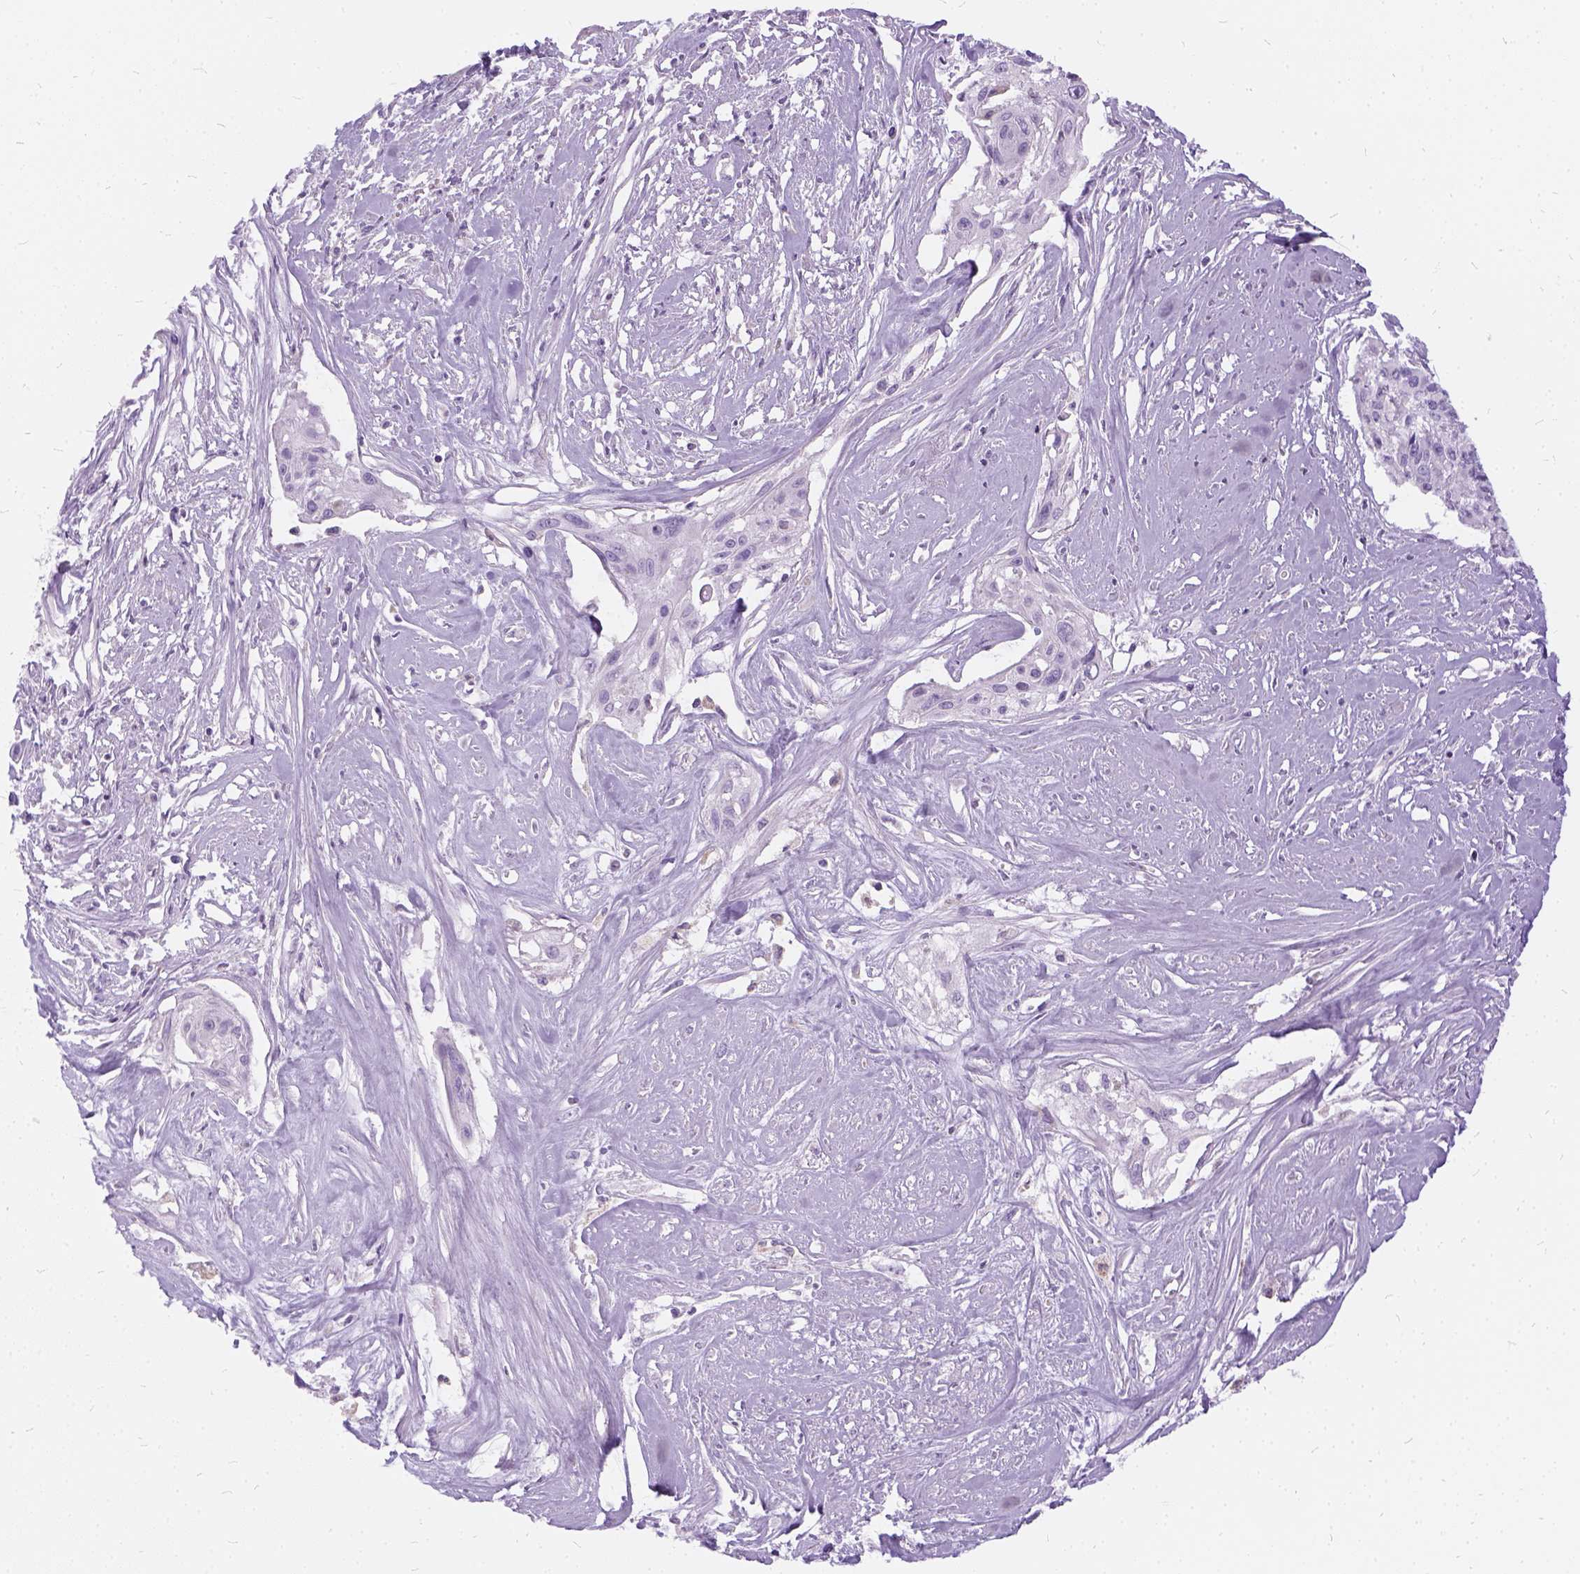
{"staining": {"intensity": "negative", "quantity": "none", "location": "none"}, "tissue": "cervical cancer", "cell_type": "Tumor cells", "image_type": "cancer", "snomed": [{"axis": "morphology", "description": "Squamous cell carcinoma, NOS"}, {"axis": "topography", "description": "Cervix"}], "caption": "Micrograph shows no protein staining in tumor cells of cervical cancer tissue. (DAB immunohistochemistry, high magnification).", "gene": "FDX1", "patient": {"sex": "female", "age": 49}}